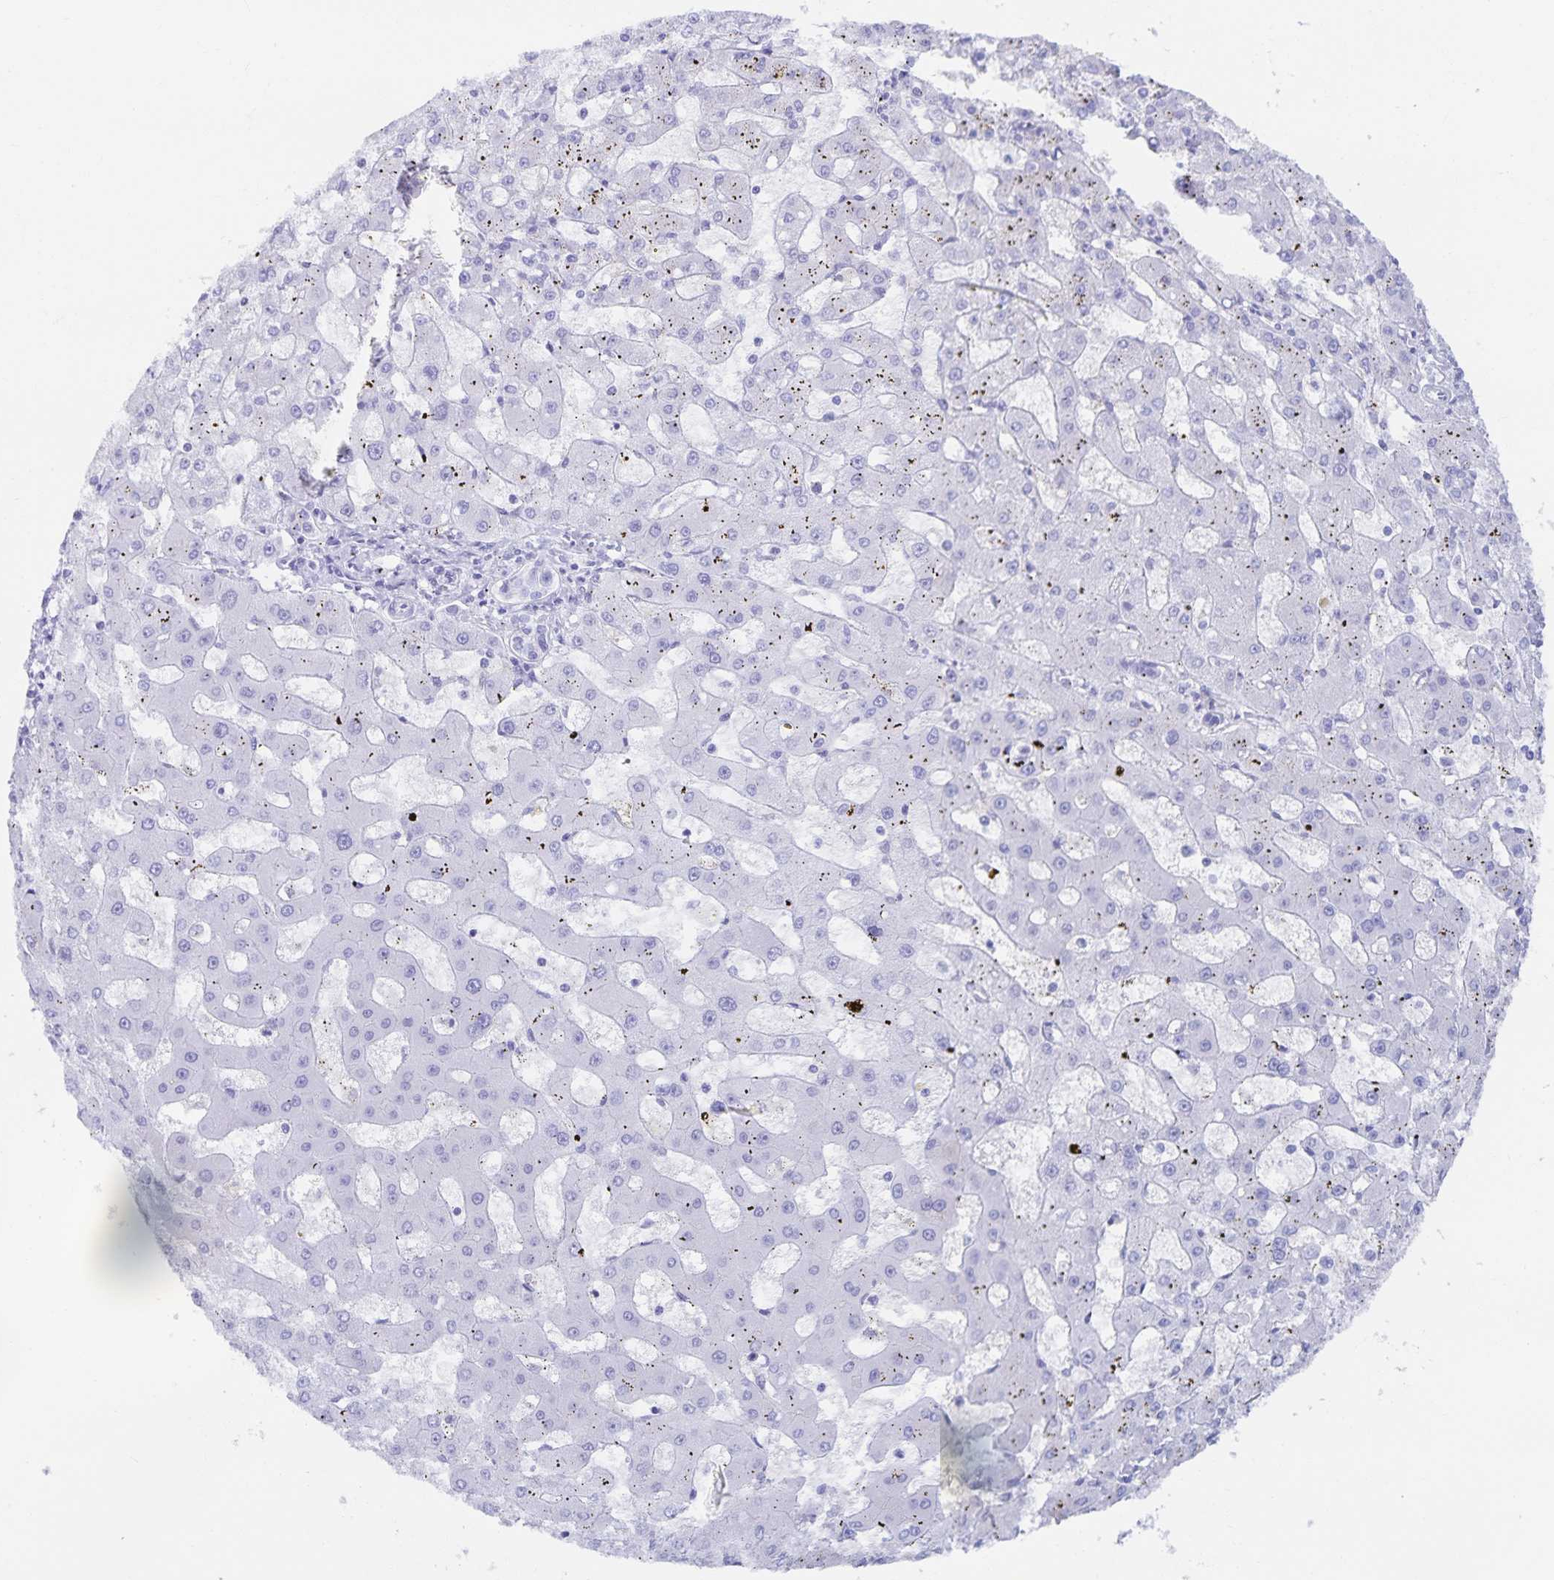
{"staining": {"intensity": "negative", "quantity": "none", "location": "none"}, "tissue": "liver cancer", "cell_type": "Tumor cells", "image_type": "cancer", "snomed": [{"axis": "morphology", "description": "Carcinoma, Hepatocellular, NOS"}, {"axis": "topography", "description": "Liver"}], "caption": "The photomicrograph shows no significant staining in tumor cells of liver cancer.", "gene": "SNTN", "patient": {"sex": "male", "age": 67}}